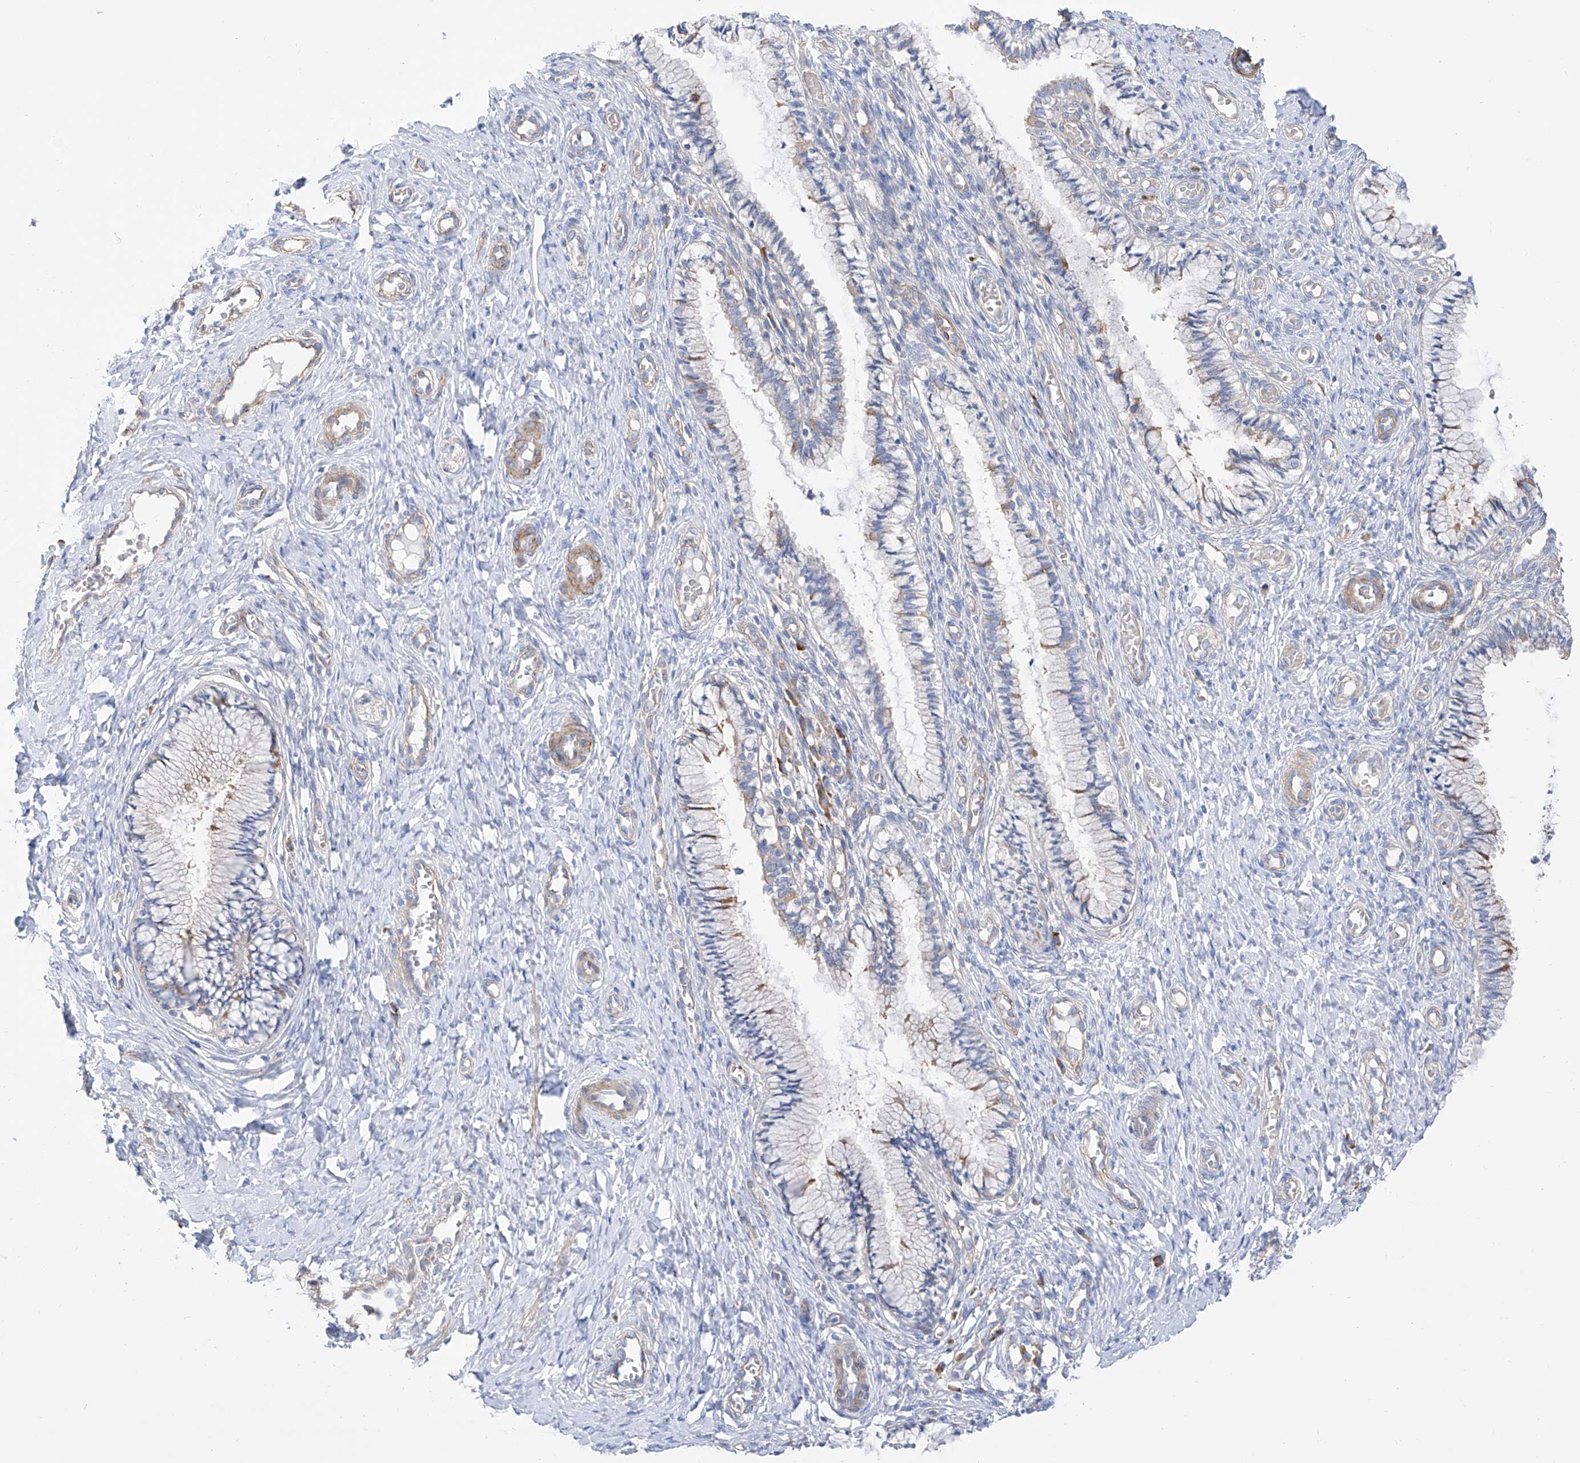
{"staining": {"intensity": "negative", "quantity": "none", "location": "none"}, "tissue": "cervix", "cell_type": "Glandular cells", "image_type": "normal", "snomed": [{"axis": "morphology", "description": "Normal tissue, NOS"}, {"axis": "topography", "description": "Cervix"}], "caption": "Glandular cells show no significant positivity in benign cervix. (Immunohistochemistry, brightfield microscopy, high magnification).", "gene": "LCA5", "patient": {"sex": "female", "age": 27}}